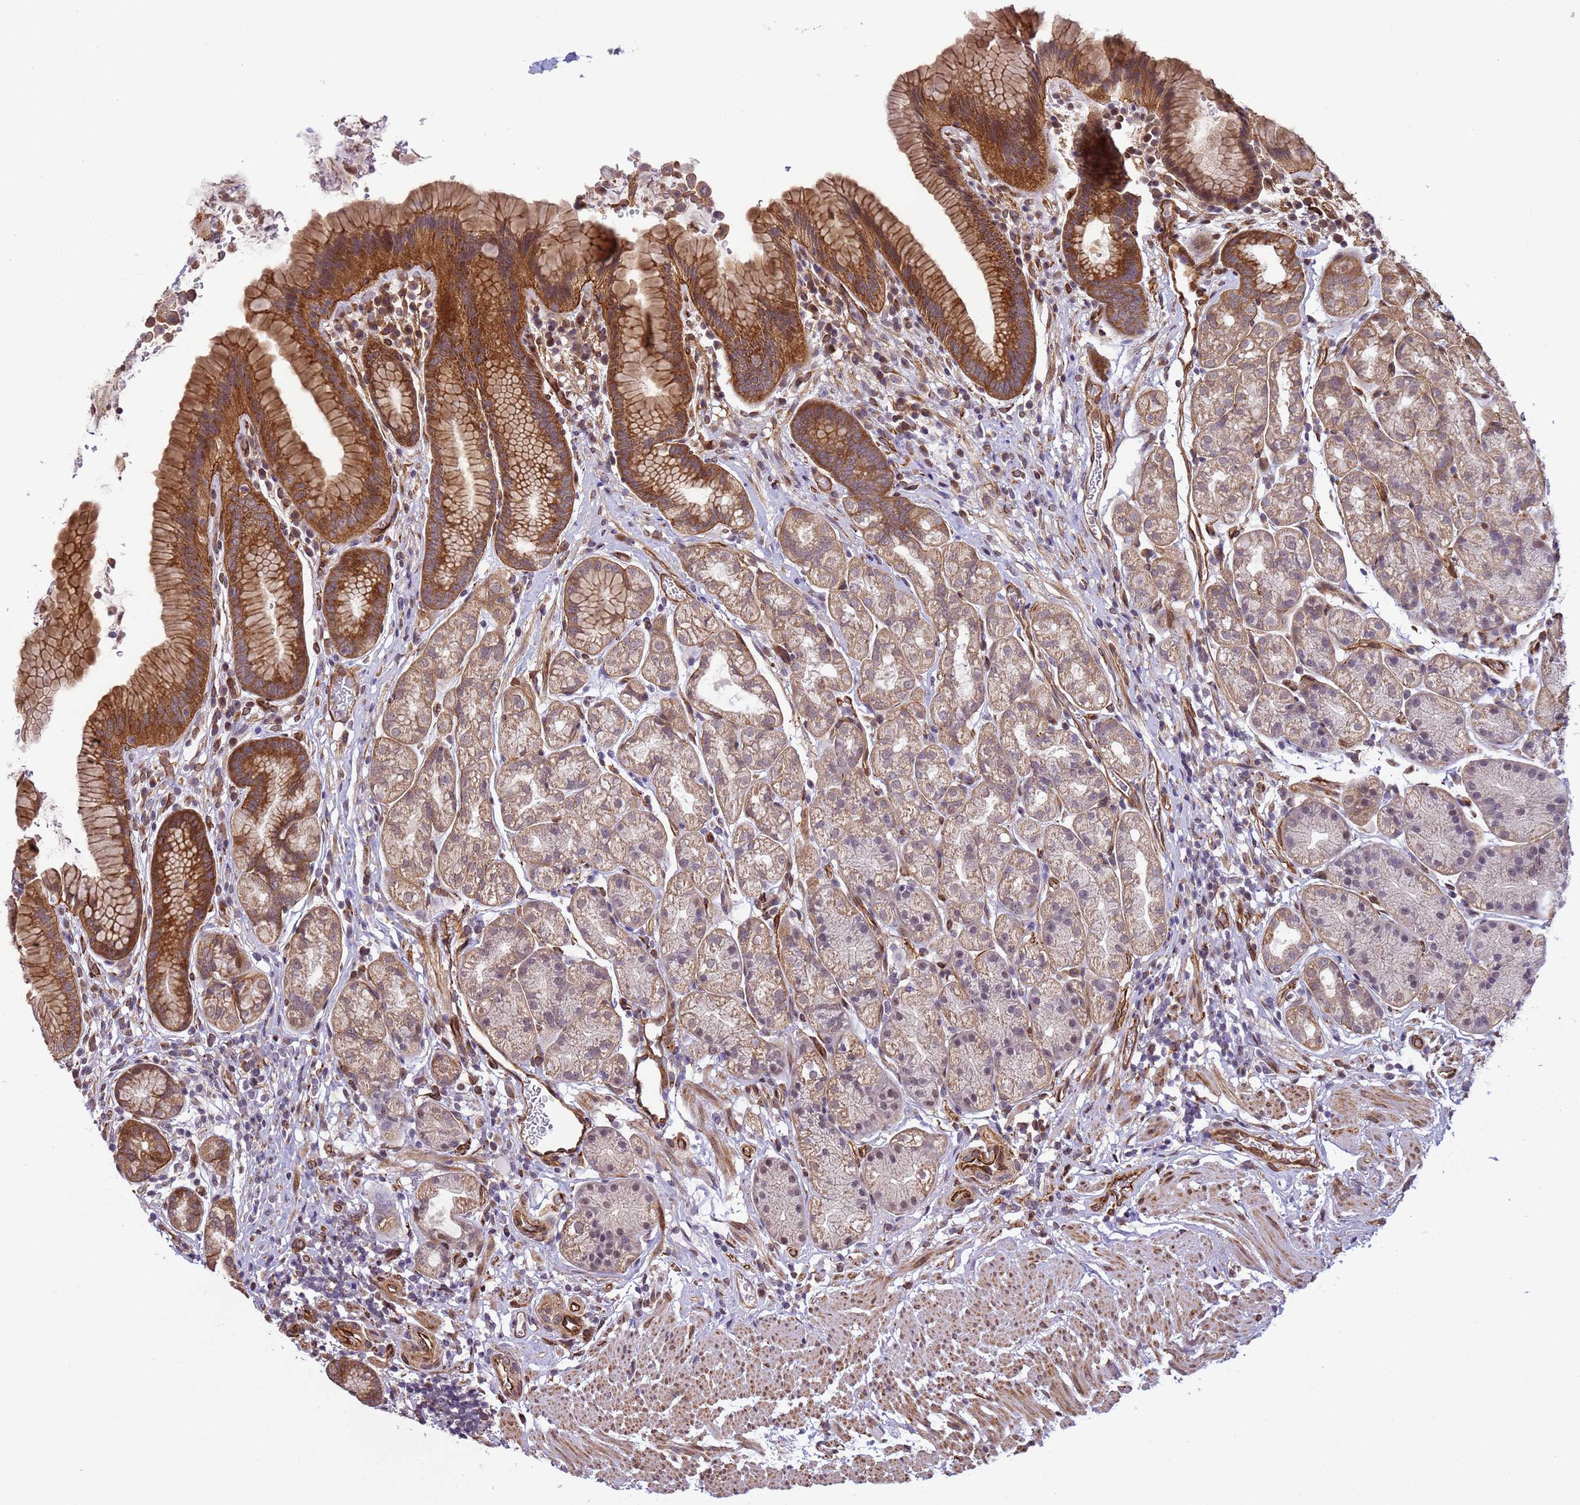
{"staining": {"intensity": "moderate", "quantity": ">75%", "location": "cytoplasmic/membranous"}, "tissue": "stomach", "cell_type": "Glandular cells", "image_type": "normal", "snomed": [{"axis": "morphology", "description": "Normal tissue, NOS"}, {"axis": "topography", "description": "Stomach"}], "caption": "Protein expression analysis of normal stomach exhibits moderate cytoplasmic/membranous expression in about >75% of glandular cells.", "gene": "ITGB4", "patient": {"sex": "male", "age": 63}}